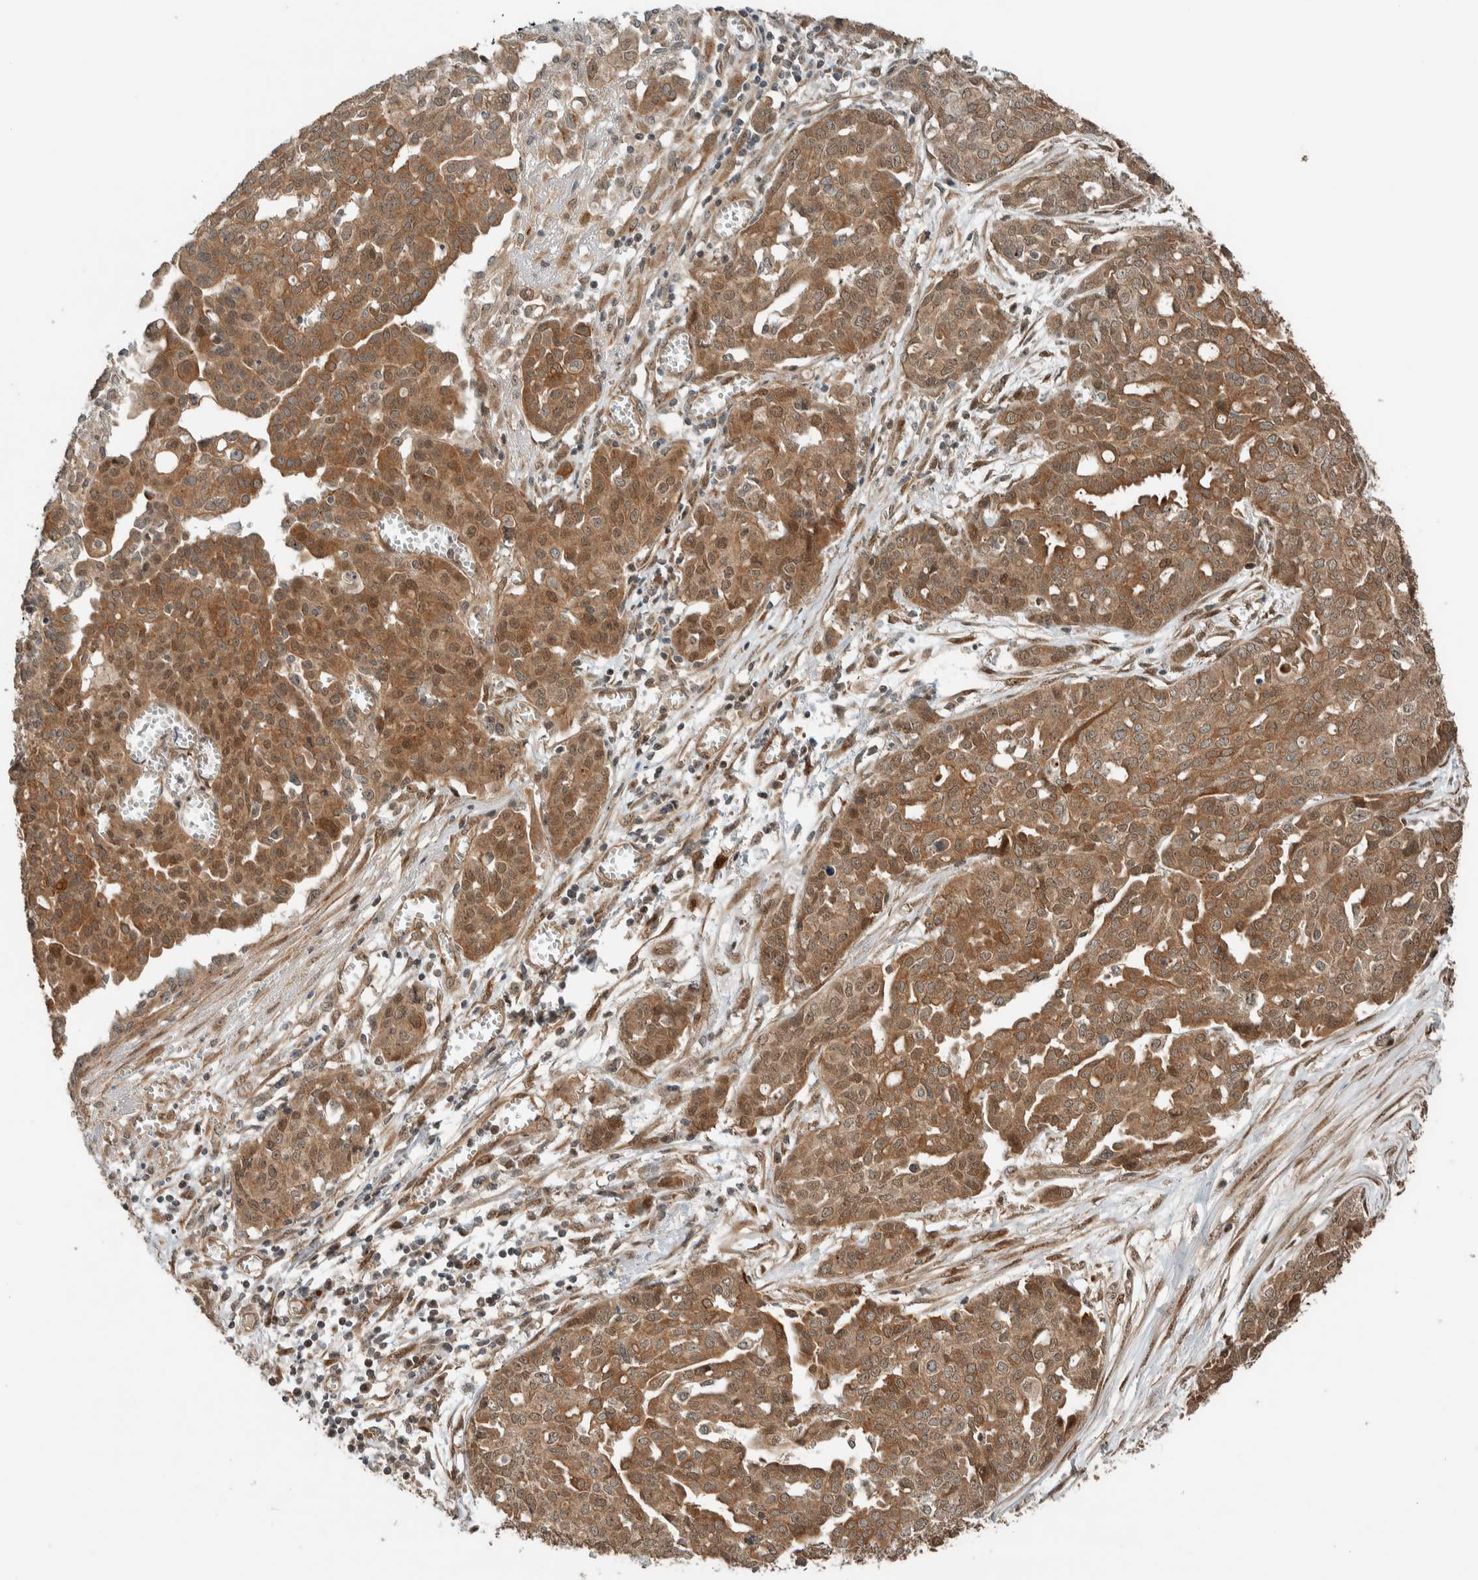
{"staining": {"intensity": "moderate", "quantity": ">75%", "location": "cytoplasmic/membranous,nuclear"}, "tissue": "ovarian cancer", "cell_type": "Tumor cells", "image_type": "cancer", "snomed": [{"axis": "morphology", "description": "Cystadenocarcinoma, serous, NOS"}, {"axis": "topography", "description": "Soft tissue"}, {"axis": "topography", "description": "Ovary"}], "caption": "An image of human ovarian cancer stained for a protein exhibits moderate cytoplasmic/membranous and nuclear brown staining in tumor cells.", "gene": "STXBP4", "patient": {"sex": "female", "age": 57}}